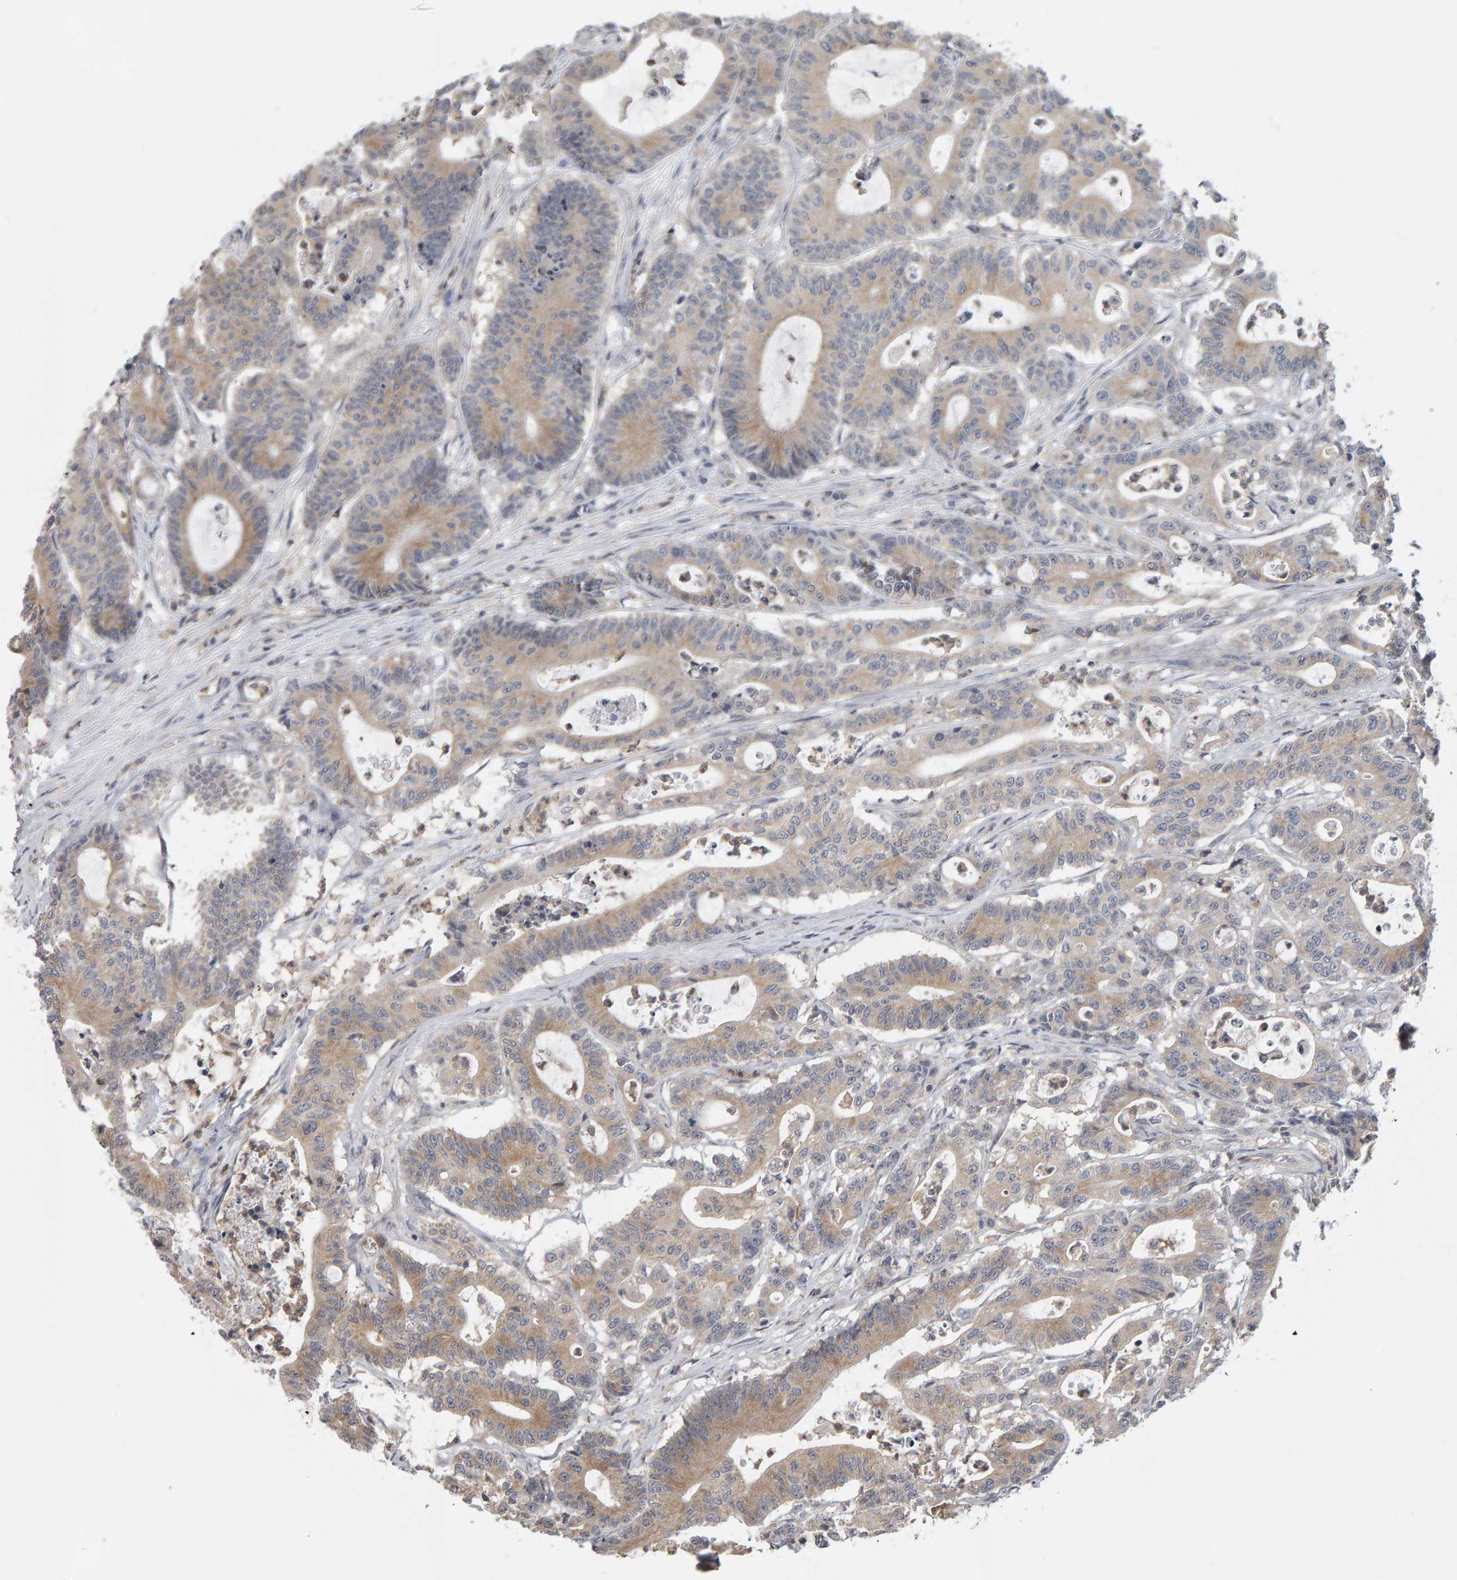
{"staining": {"intensity": "moderate", "quantity": ">75%", "location": "cytoplasmic/membranous"}, "tissue": "colorectal cancer", "cell_type": "Tumor cells", "image_type": "cancer", "snomed": [{"axis": "morphology", "description": "Adenocarcinoma, NOS"}, {"axis": "topography", "description": "Colon"}], "caption": "DAB (3,3'-diaminobenzidine) immunohistochemical staining of human colorectal adenocarcinoma demonstrates moderate cytoplasmic/membranous protein expression in about >75% of tumor cells.", "gene": "MSRA", "patient": {"sex": "female", "age": 84}}